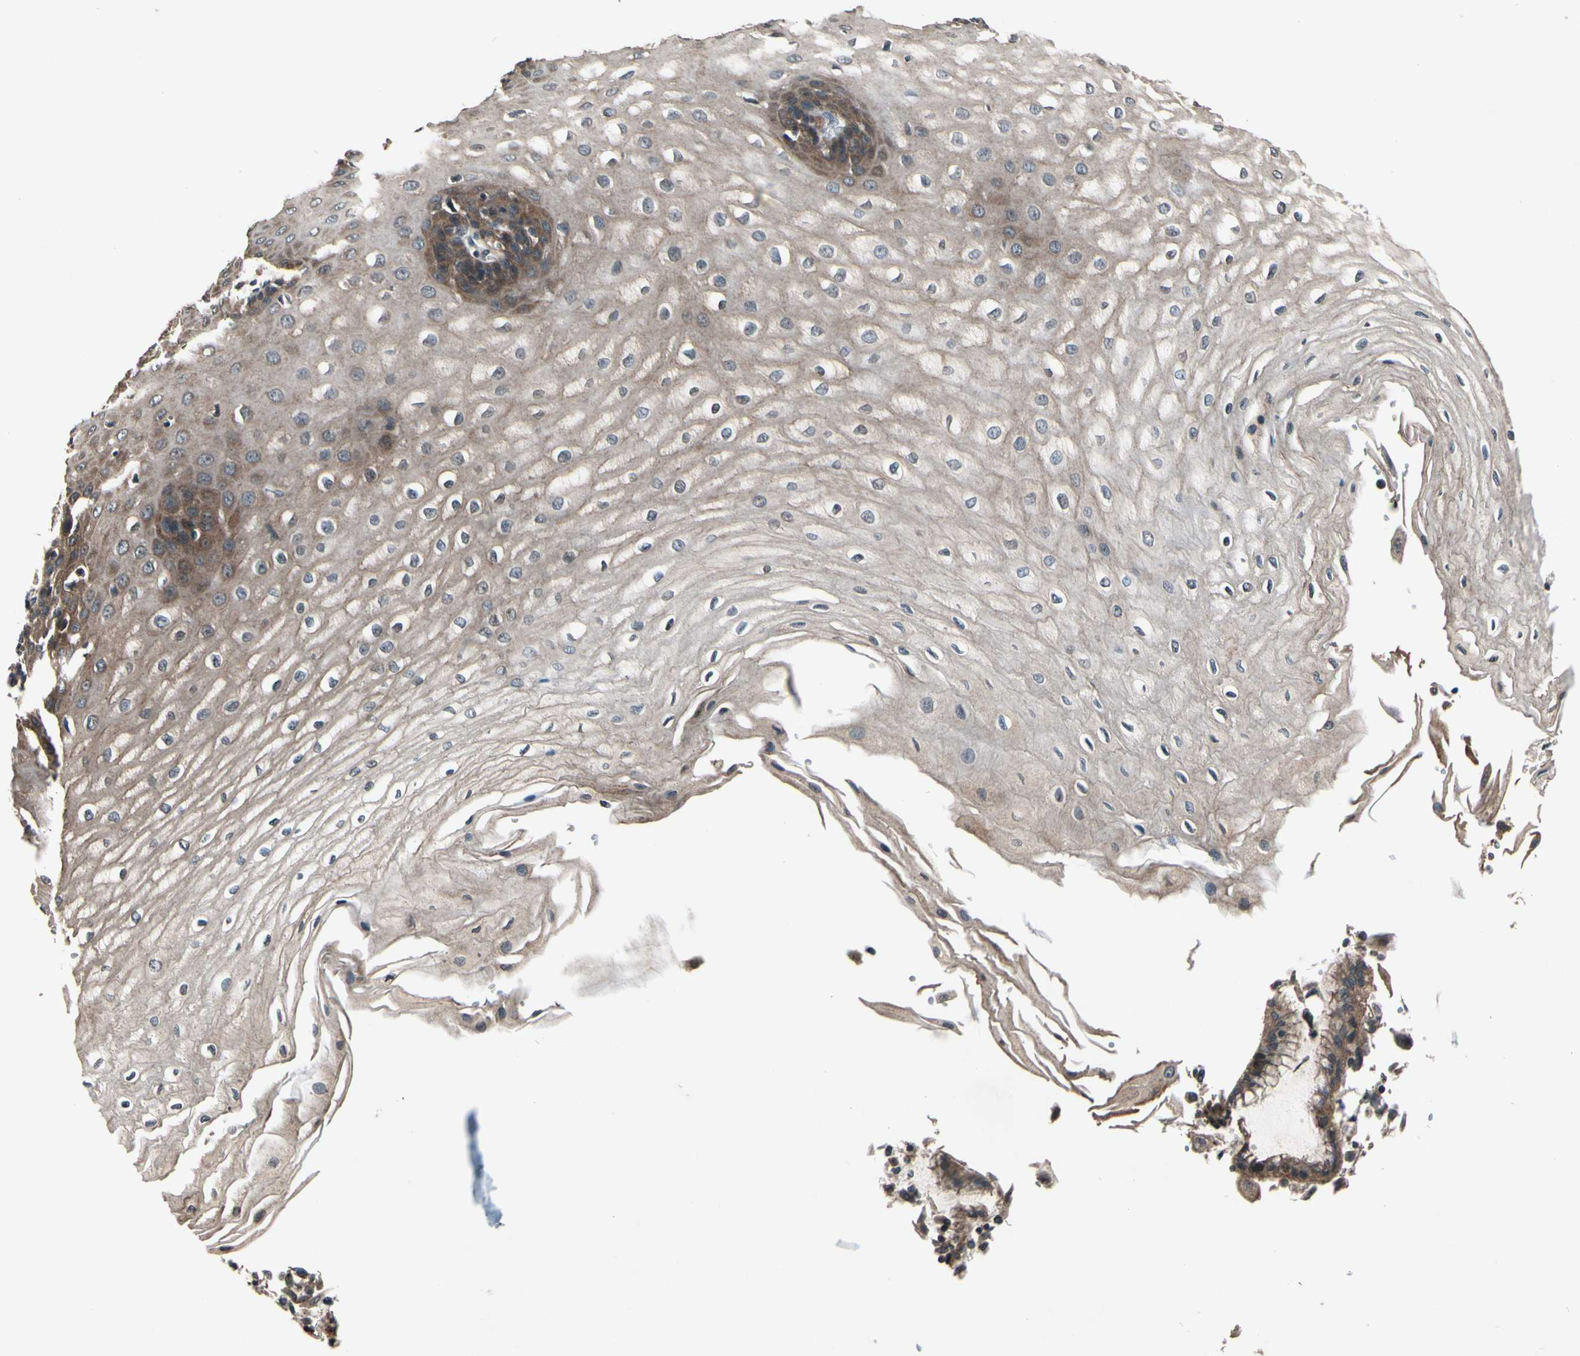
{"staining": {"intensity": "moderate", "quantity": "25%-75%", "location": "cytoplasmic/membranous"}, "tissue": "esophagus", "cell_type": "Squamous epithelial cells", "image_type": "normal", "snomed": [{"axis": "morphology", "description": "Normal tissue, NOS"}, {"axis": "morphology", "description": "Squamous cell carcinoma, NOS"}, {"axis": "topography", "description": "Esophagus"}], "caption": "DAB immunohistochemical staining of benign human esophagus exhibits moderate cytoplasmic/membranous protein expression in about 25%-75% of squamous epithelial cells.", "gene": "MBTPS2", "patient": {"sex": "male", "age": 65}}